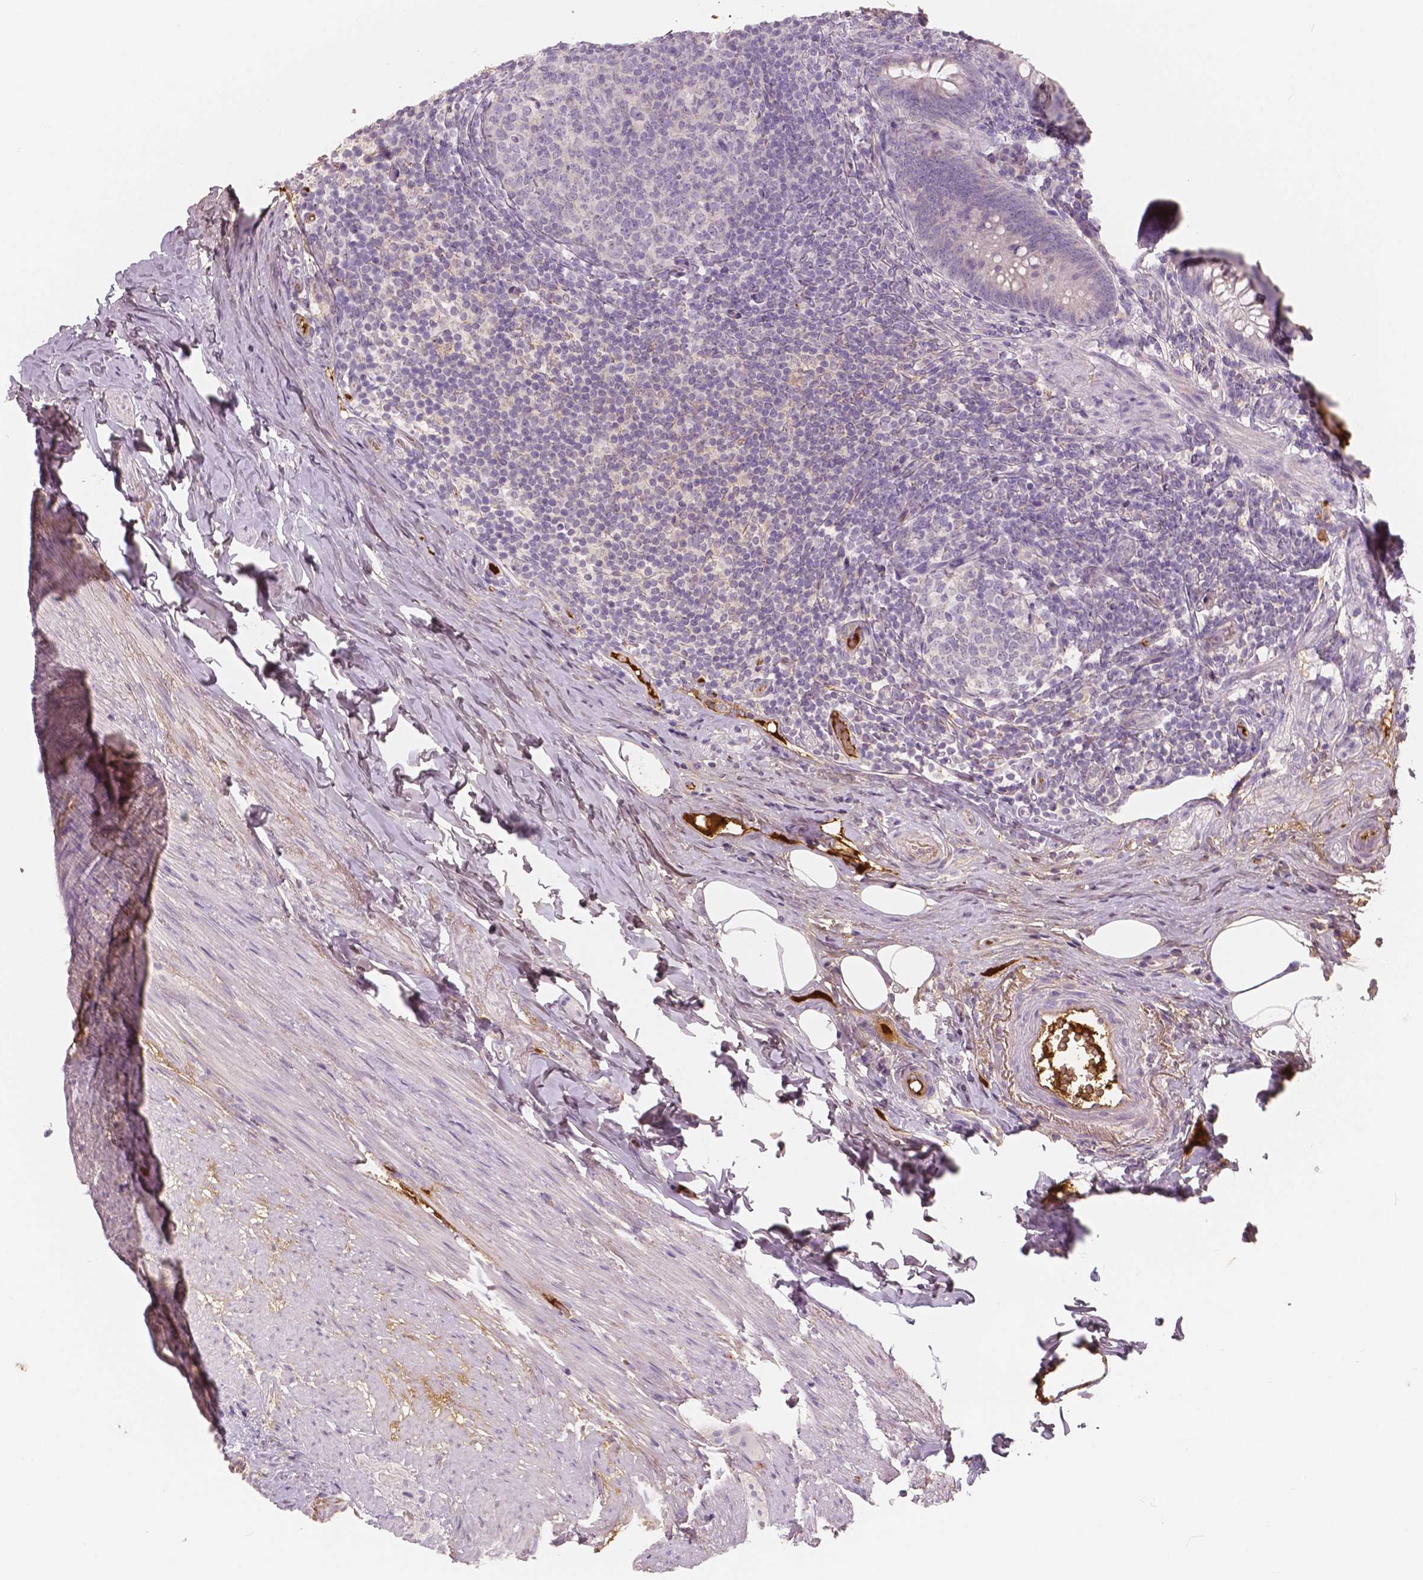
{"staining": {"intensity": "negative", "quantity": "none", "location": "none"}, "tissue": "appendix", "cell_type": "Glandular cells", "image_type": "normal", "snomed": [{"axis": "morphology", "description": "Normal tissue, NOS"}, {"axis": "topography", "description": "Appendix"}], "caption": "DAB immunohistochemical staining of unremarkable appendix shows no significant staining in glandular cells. The staining was performed using DAB (3,3'-diaminobenzidine) to visualize the protein expression in brown, while the nuclei were stained in blue with hematoxylin (Magnification: 20x).", "gene": "APOA4", "patient": {"sex": "male", "age": 47}}